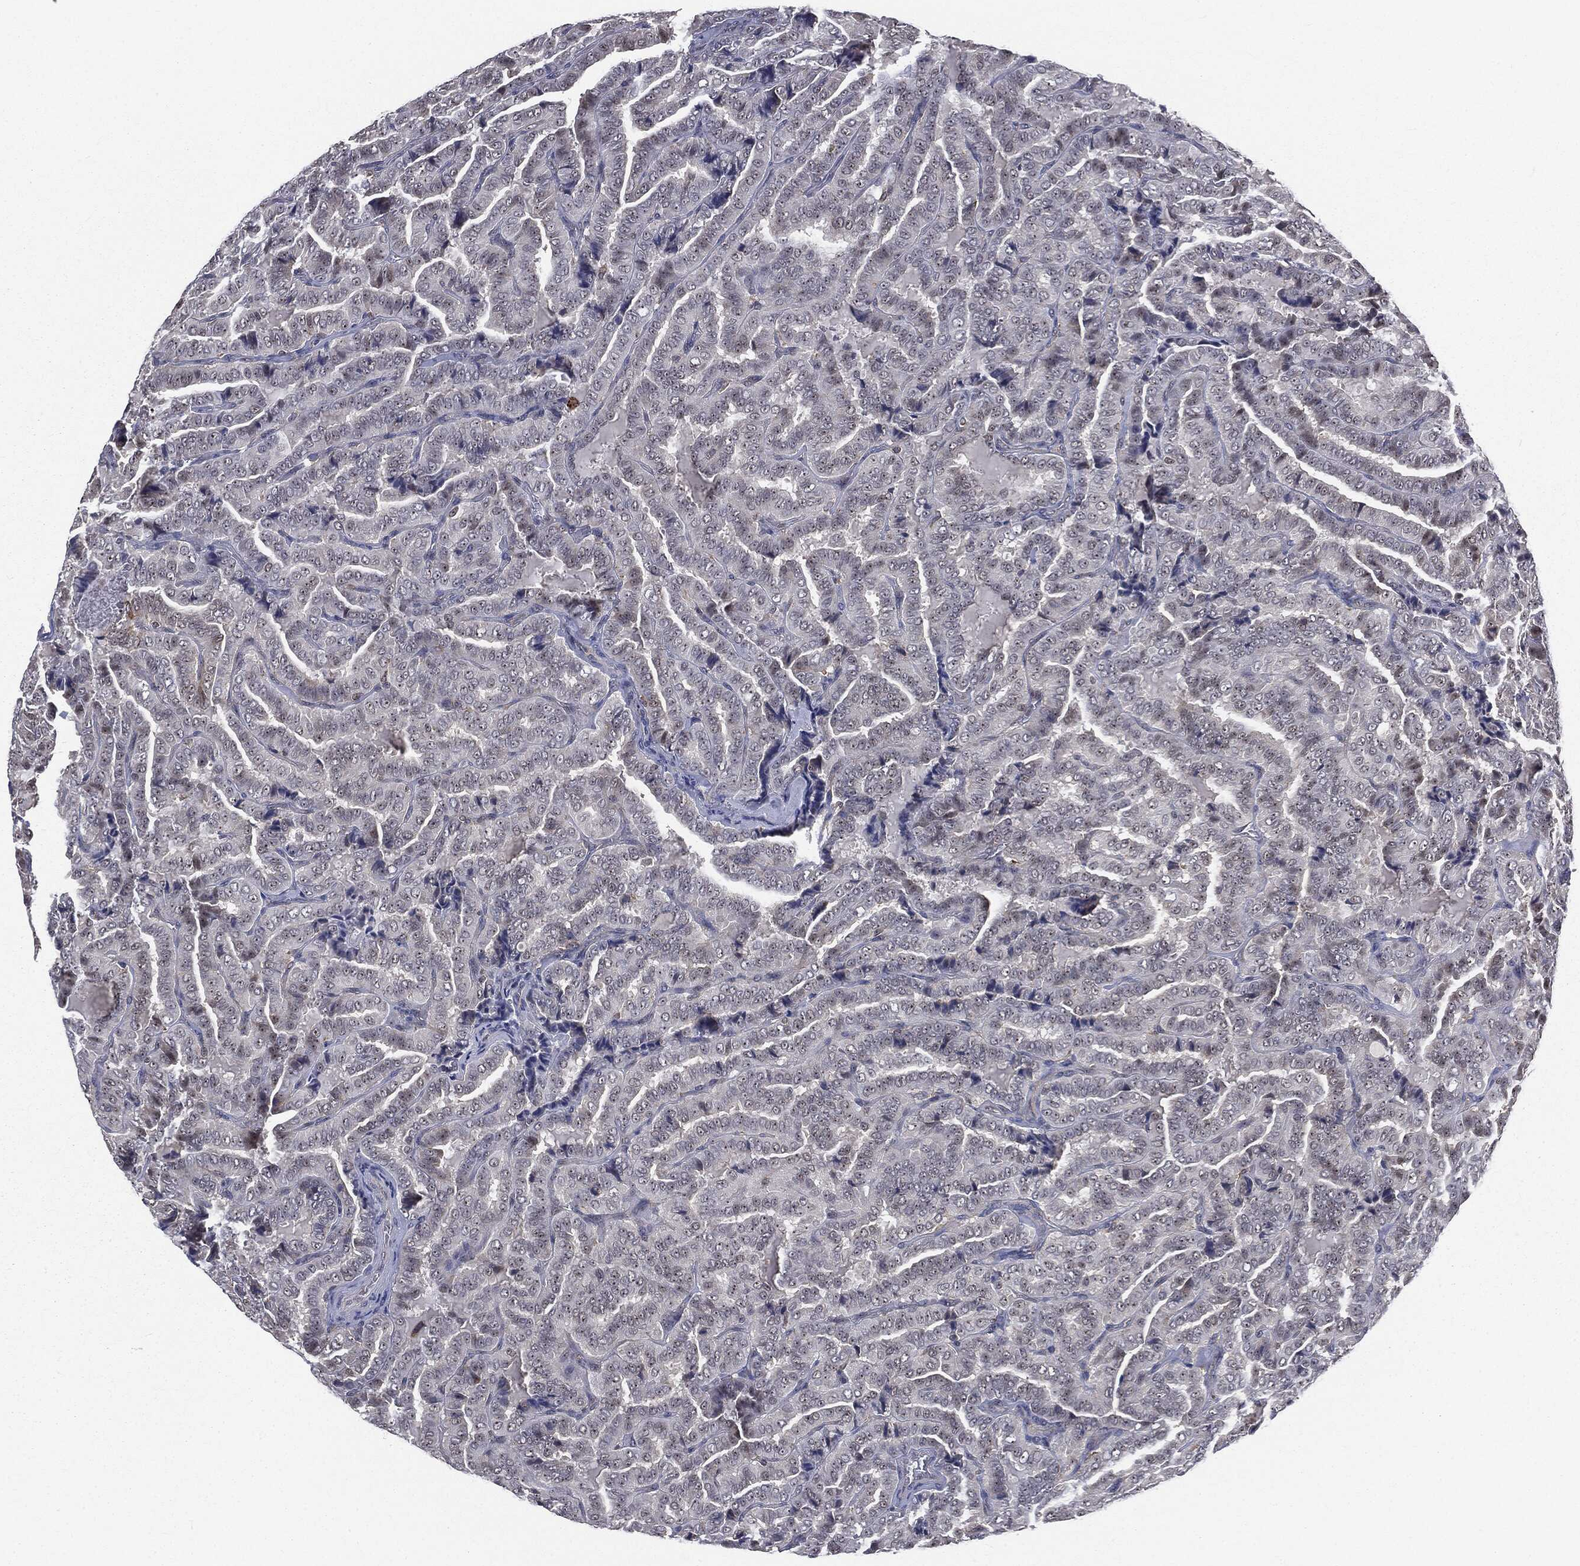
{"staining": {"intensity": "negative", "quantity": "none", "location": "none"}, "tissue": "thyroid cancer", "cell_type": "Tumor cells", "image_type": "cancer", "snomed": [{"axis": "morphology", "description": "Papillary adenocarcinoma, NOS"}, {"axis": "topography", "description": "Thyroid gland"}], "caption": "Immunohistochemistry histopathology image of thyroid papillary adenocarcinoma stained for a protein (brown), which shows no positivity in tumor cells.", "gene": "TRMT1L", "patient": {"sex": "female", "age": 39}}